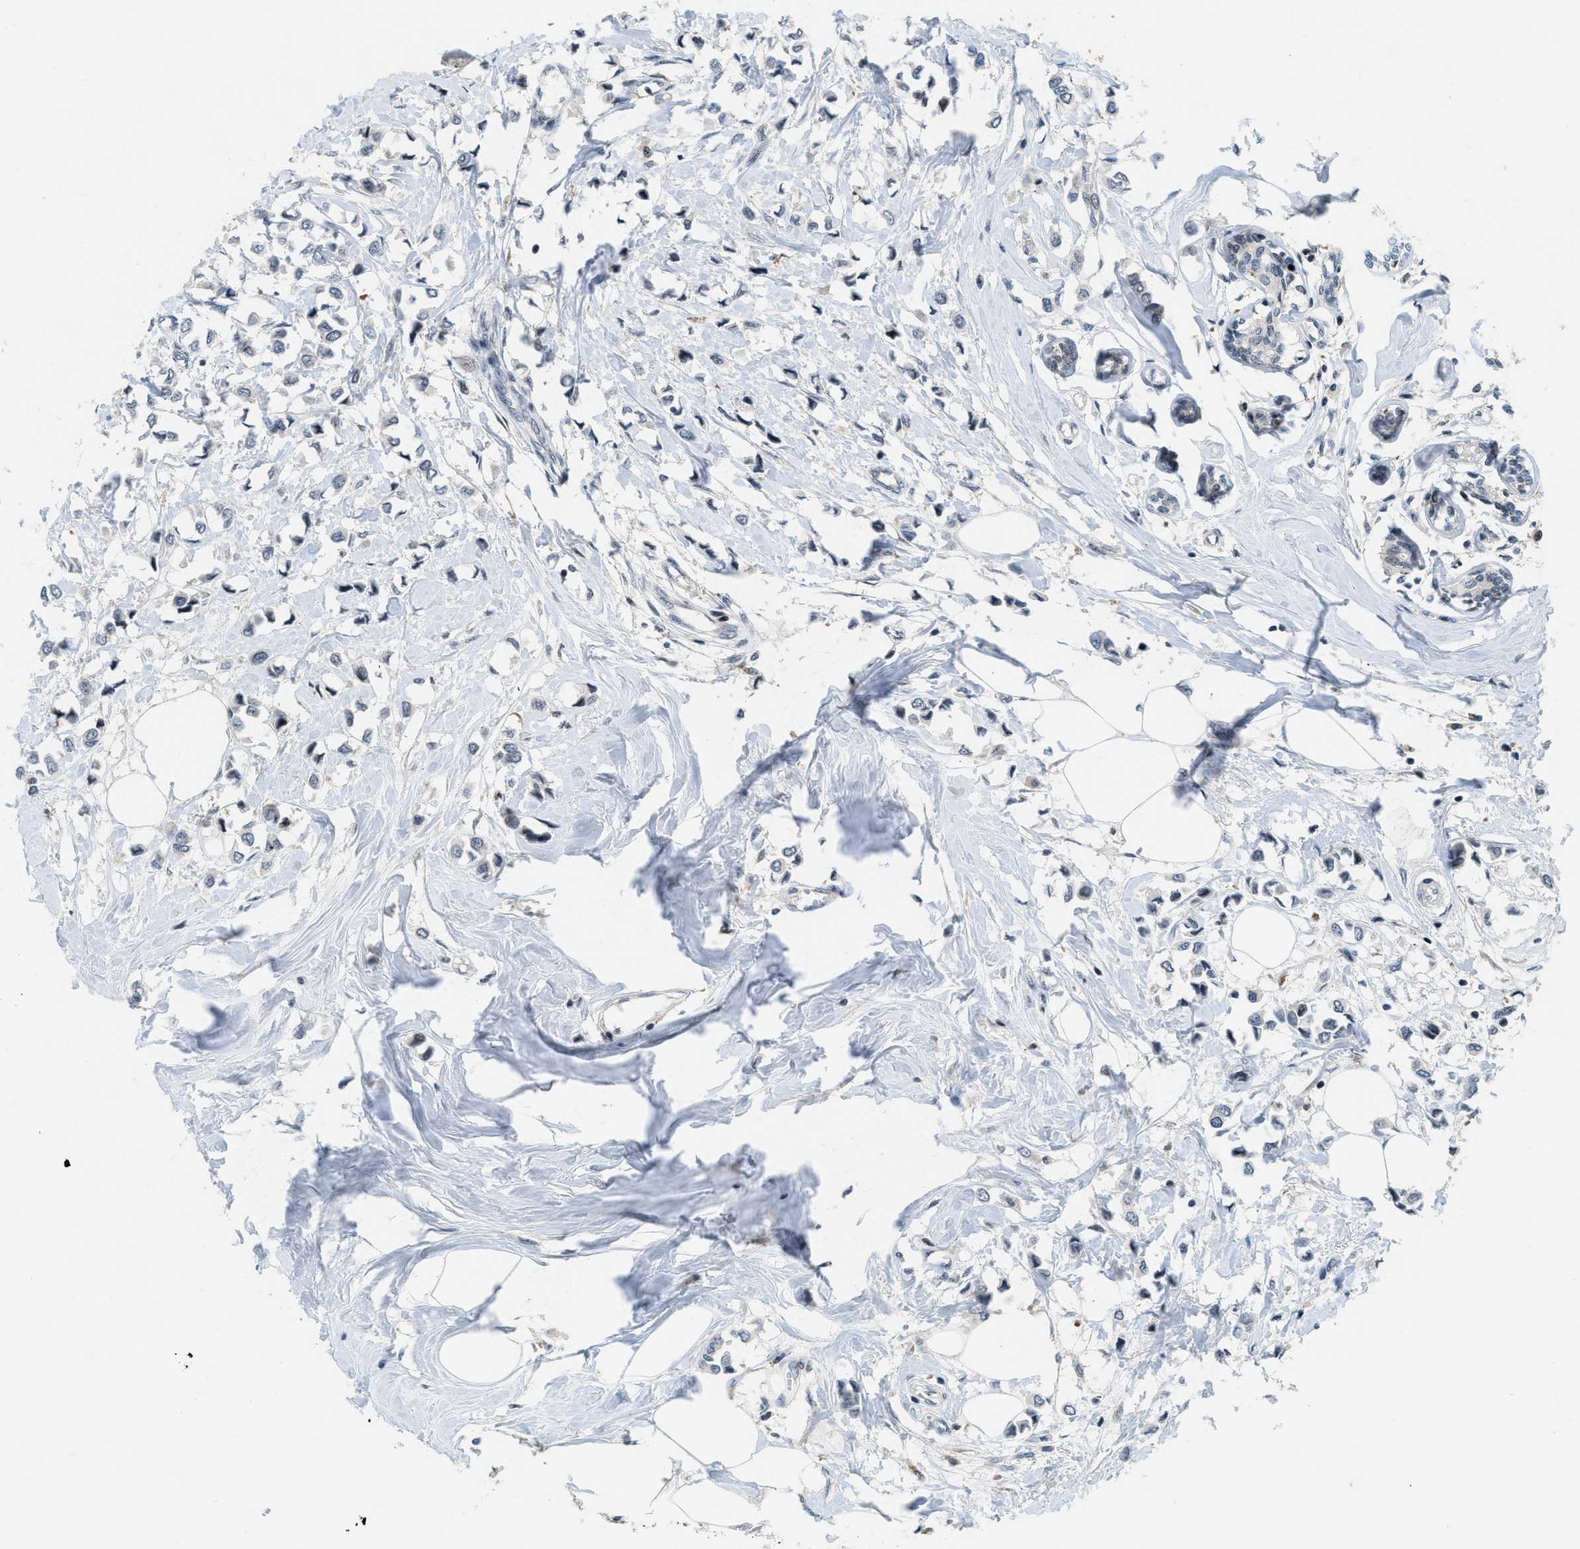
{"staining": {"intensity": "negative", "quantity": "none", "location": "none"}, "tissue": "breast cancer", "cell_type": "Tumor cells", "image_type": "cancer", "snomed": [{"axis": "morphology", "description": "Lobular carcinoma"}, {"axis": "topography", "description": "Breast"}], "caption": "Immunohistochemistry of human breast lobular carcinoma reveals no staining in tumor cells. The staining is performed using DAB (3,3'-diaminobenzidine) brown chromogen with nuclei counter-stained in using hematoxylin.", "gene": "ING1", "patient": {"sex": "female", "age": 51}}